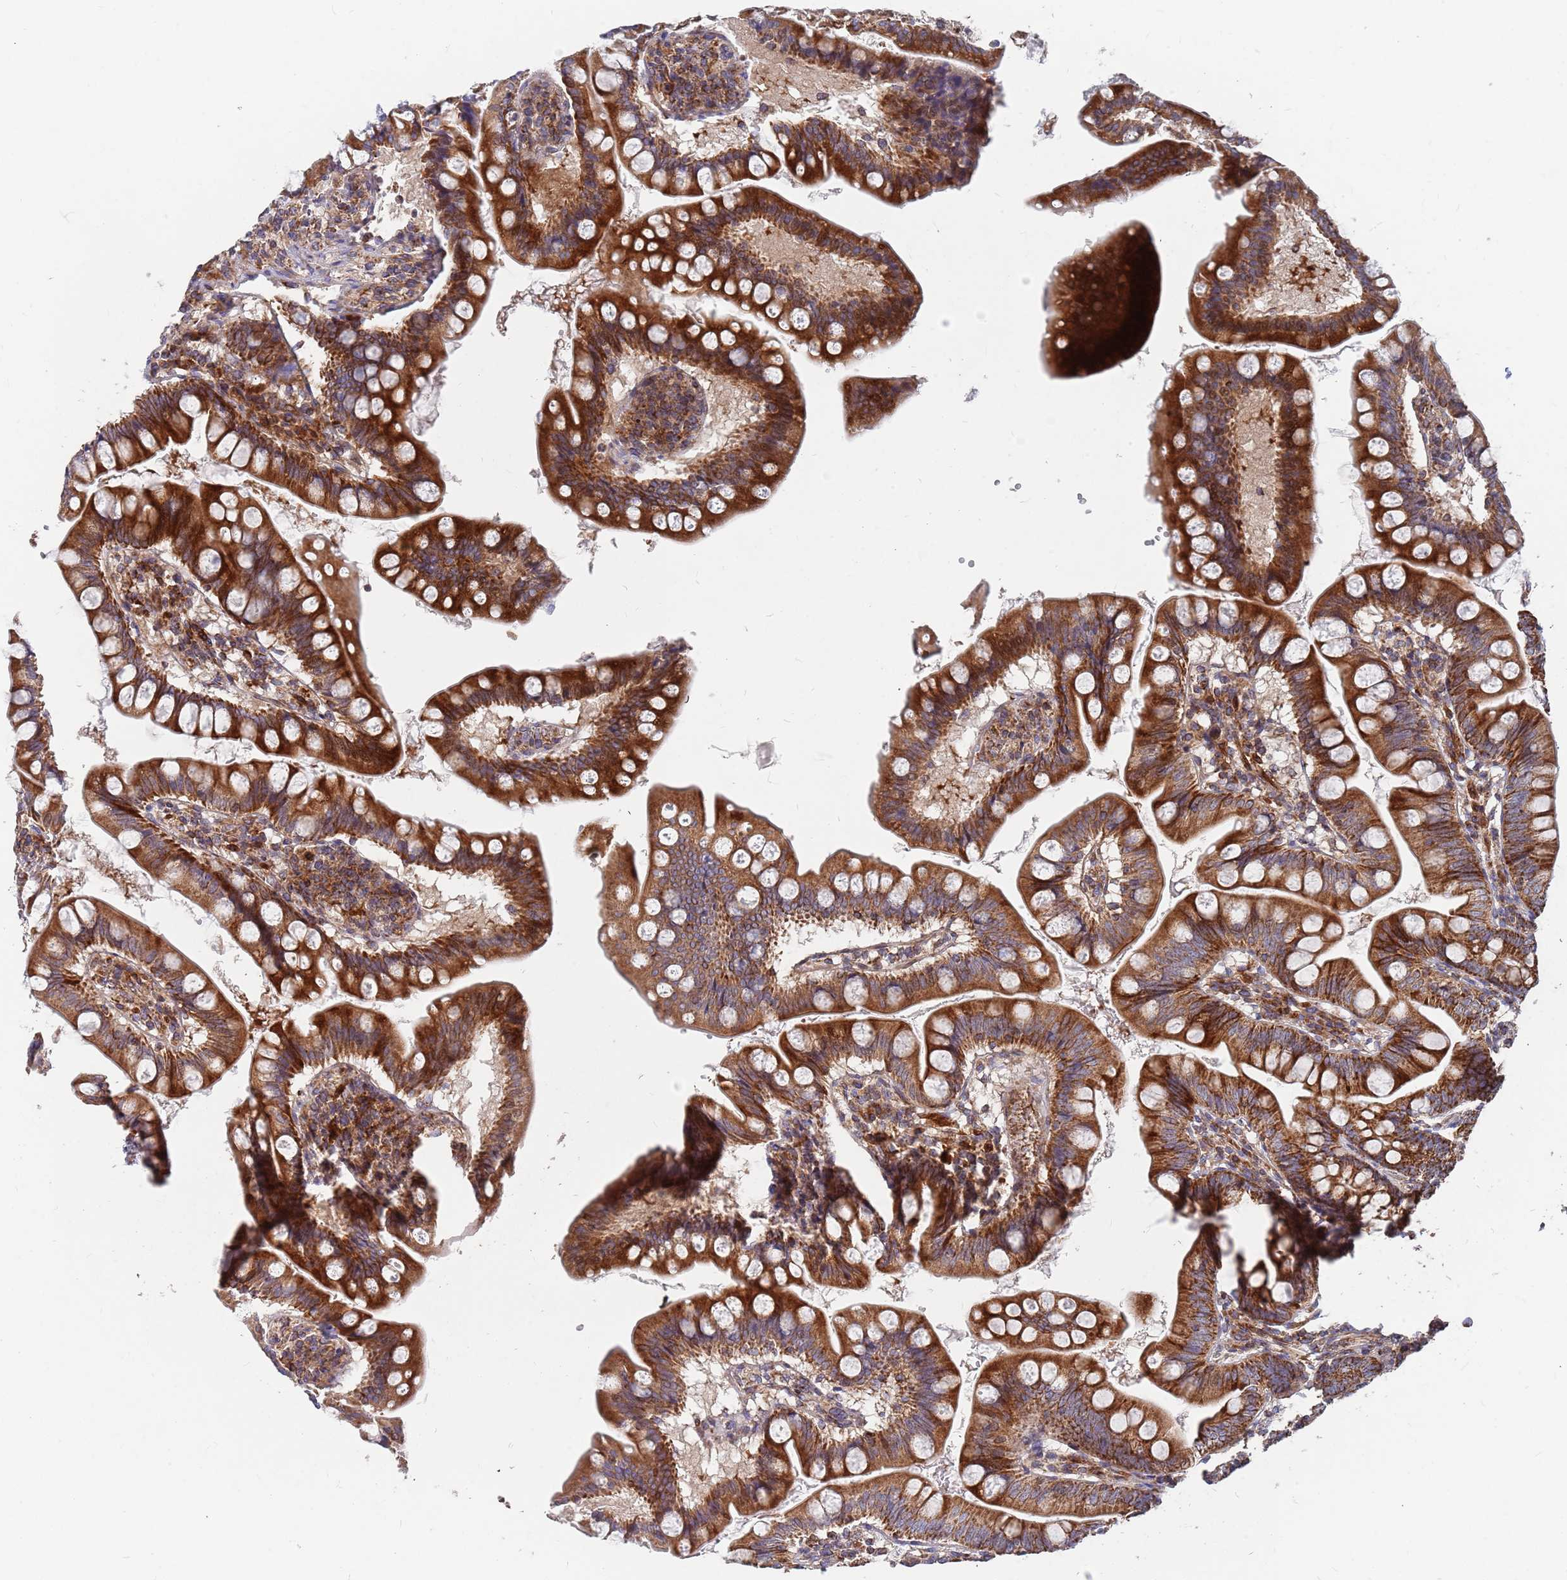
{"staining": {"intensity": "strong", "quantity": ">75%", "location": "cytoplasmic/membranous"}, "tissue": "small intestine", "cell_type": "Glandular cells", "image_type": "normal", "snomed": [{"axis": "morphology", "description": "Normal tissue, NOS"}, {"axis": "topography", "description": "Small intestine"}], "caption": "Strong cytoplasmic/membranous positivity is present in about >75% of glandular cells in benign small intestine.", "gene": "WDFY3", "patient": {"sex": "male", "age": 7}}